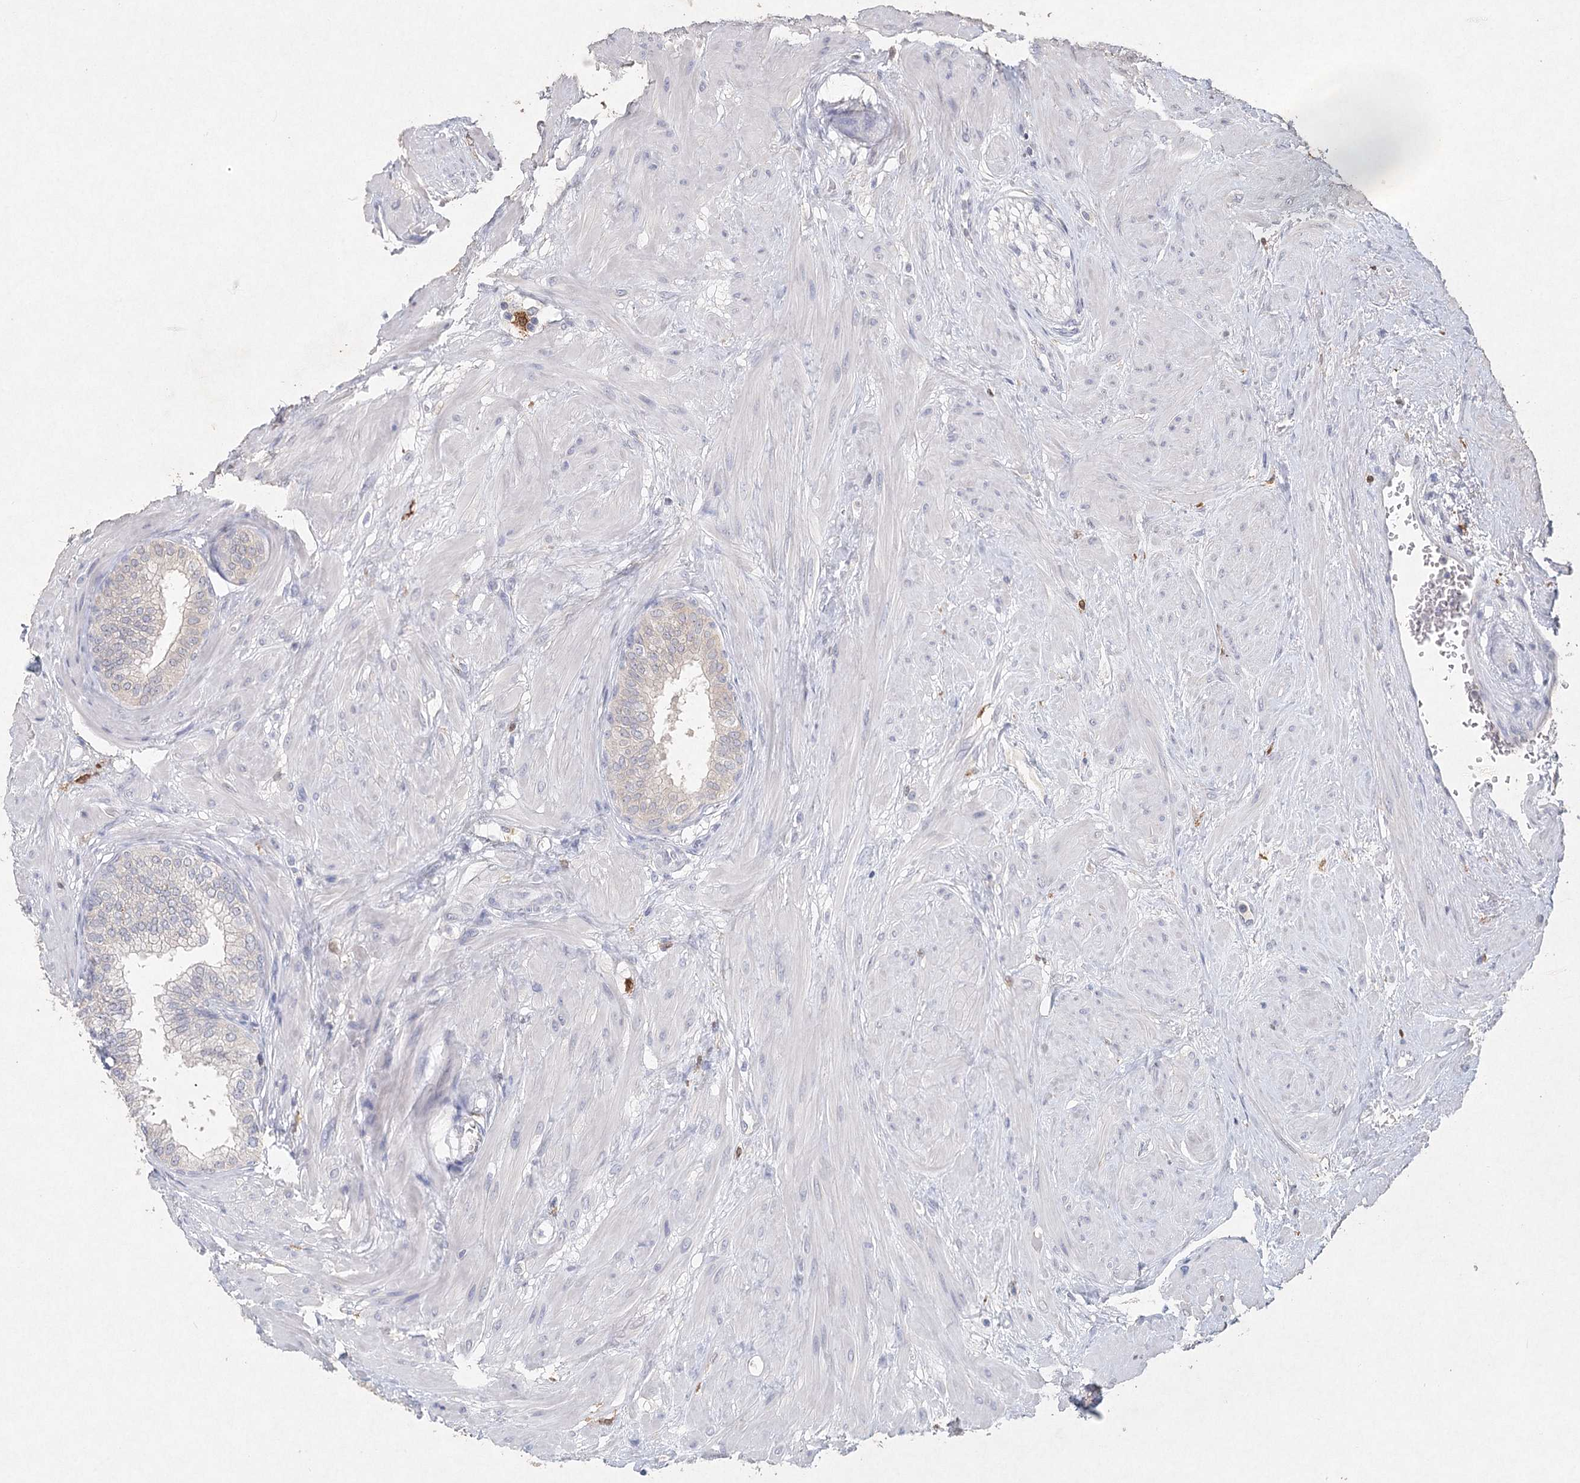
{"staining": {"intensity": "negative", "quantity": "none", "location": "none"}, "tissue": "prostate", "cell_type": "Glandular cells", "image_type": "normal", "snomed": [{"axis": "morphology", "description": "Normal tissue, NOS"}, {"axis": "topography", "description": "Prostate"}], "caption": "Glandular cells show no significant positivity in unremarkable prostate.", "gene": "ARSI", "patient": {"sex": "male", "age": 60}}